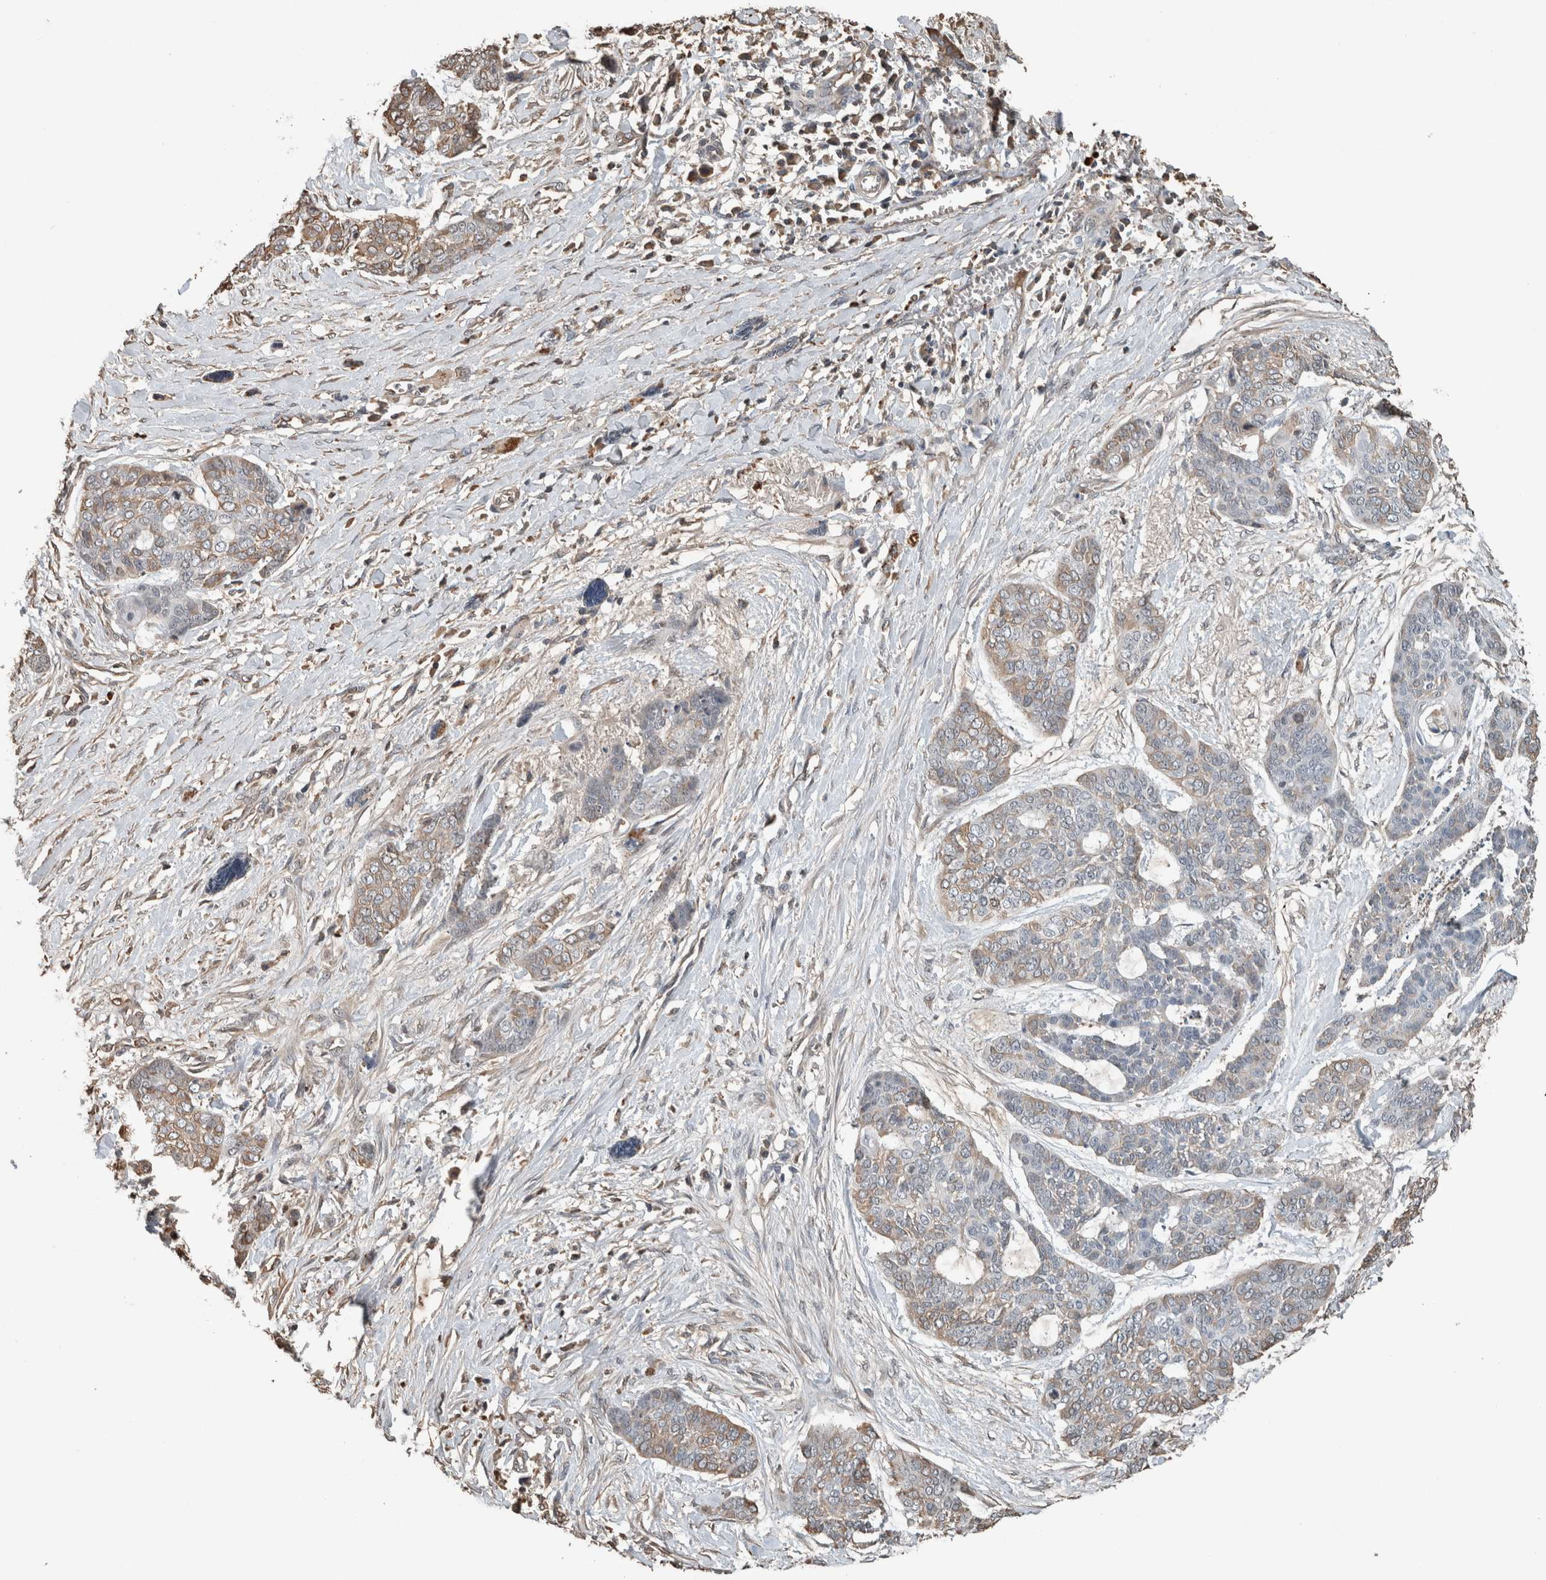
{"staining": {"intensity": "weak", "quantity": "25%-75%", "location": "cytoplasmic/membranous"}, "tissue": "skin cancer", "cell_type": "Tumor cells", "image_type": "cancer", "snomed": [{"axis": "morphology", "description": "Basal cell carcinoma"}, {"axis": "topography", "description": "Skin"}], "caption": "IHC of human skin cancer (basal cell carcinoma) demonstrates low levels of weak cytoplasmic/membranous expression in about 25%-75% of tumor cells.", "gene": "USP34", "patient": {"sex": "female", "age": 64}}